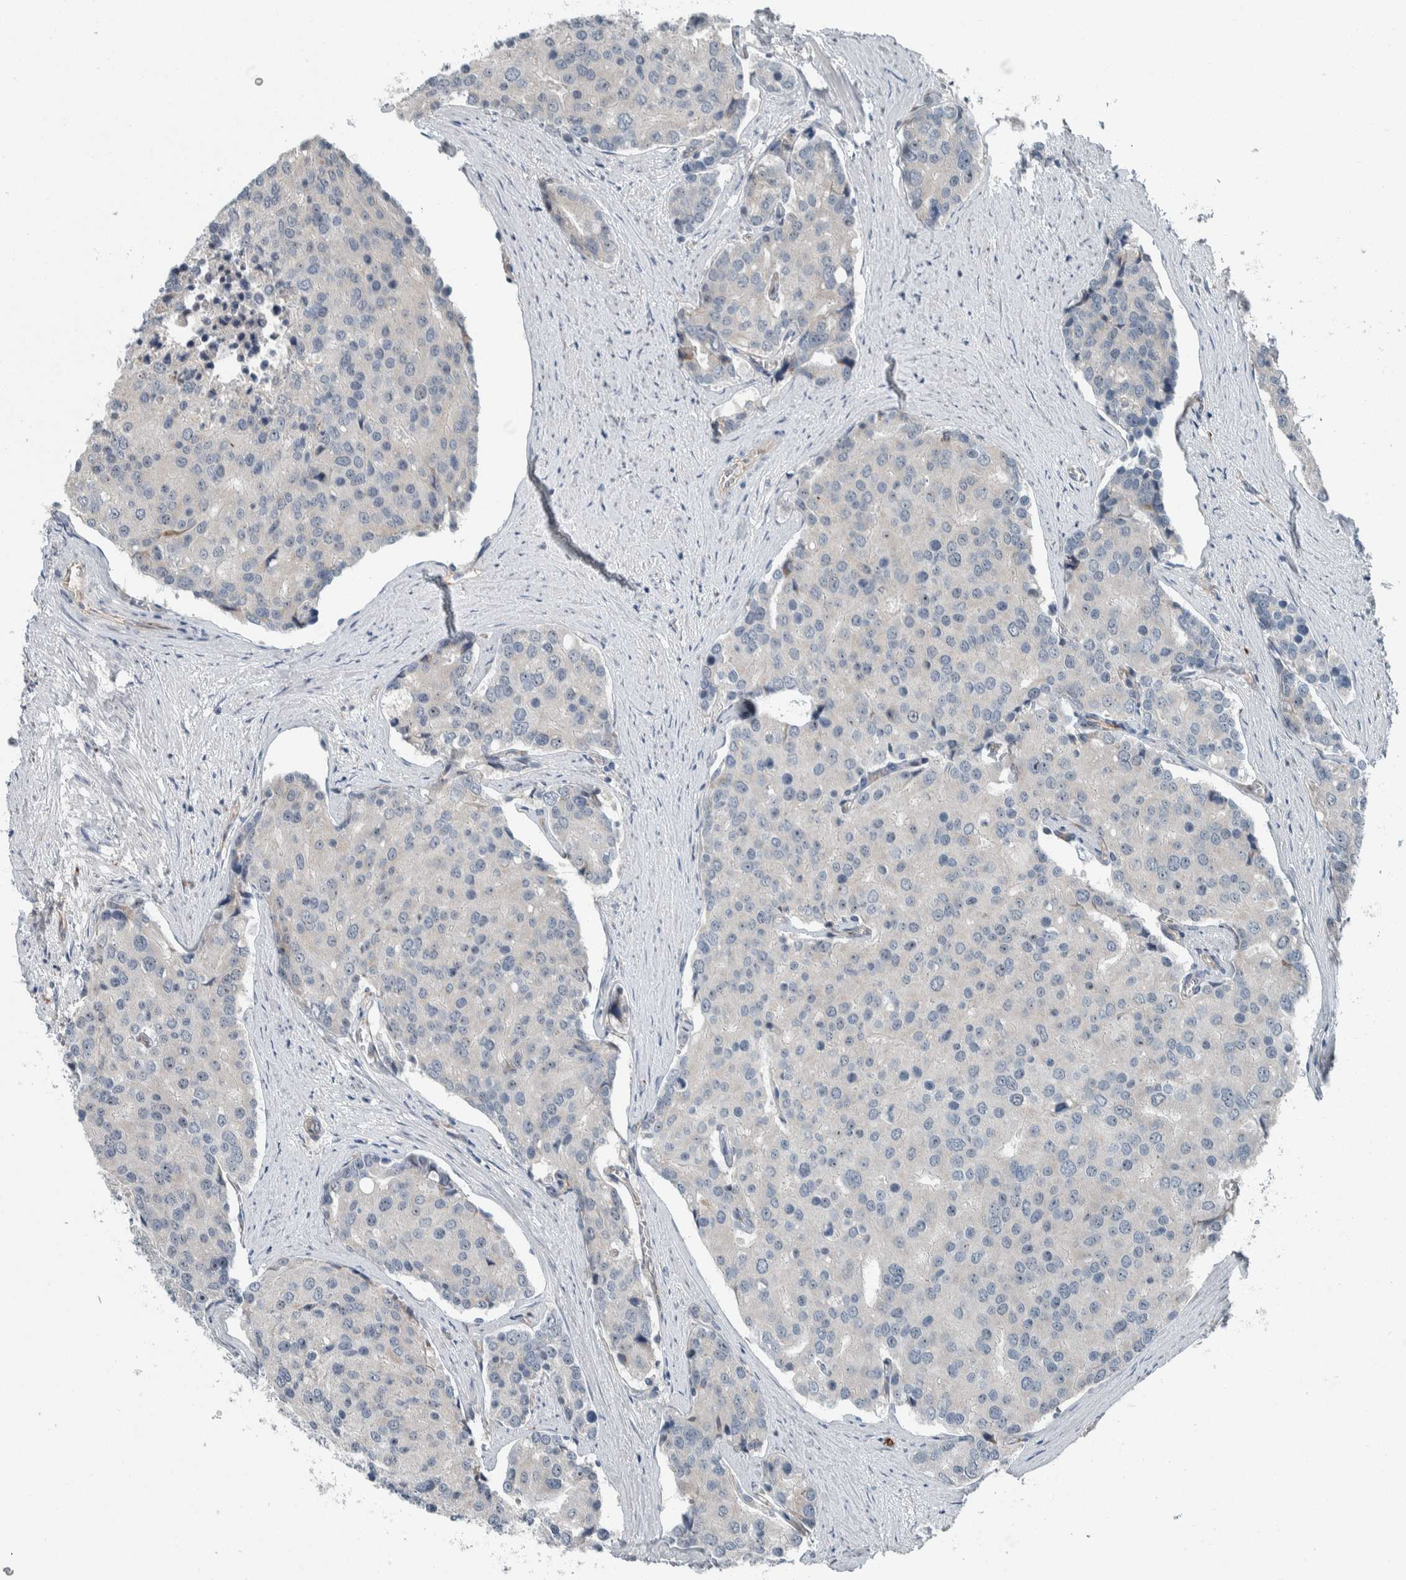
{"staining": {"intensity": "negative", "quantity": "none", "location": "none"}, "tissue": "prostate cancer", "cell_type": "Tumor cells", "image_type": "cancer", "snomed": [{"axis": "morphology", "description": "Adenocarcinoma, High grade"}, {"axis": "topography", "description": "Prostate"}], "caption": "There is no significant expression in tumor cells of prostate cancer.", "gene": "USP25", "patient": {"sex": "male", "age": 50}}